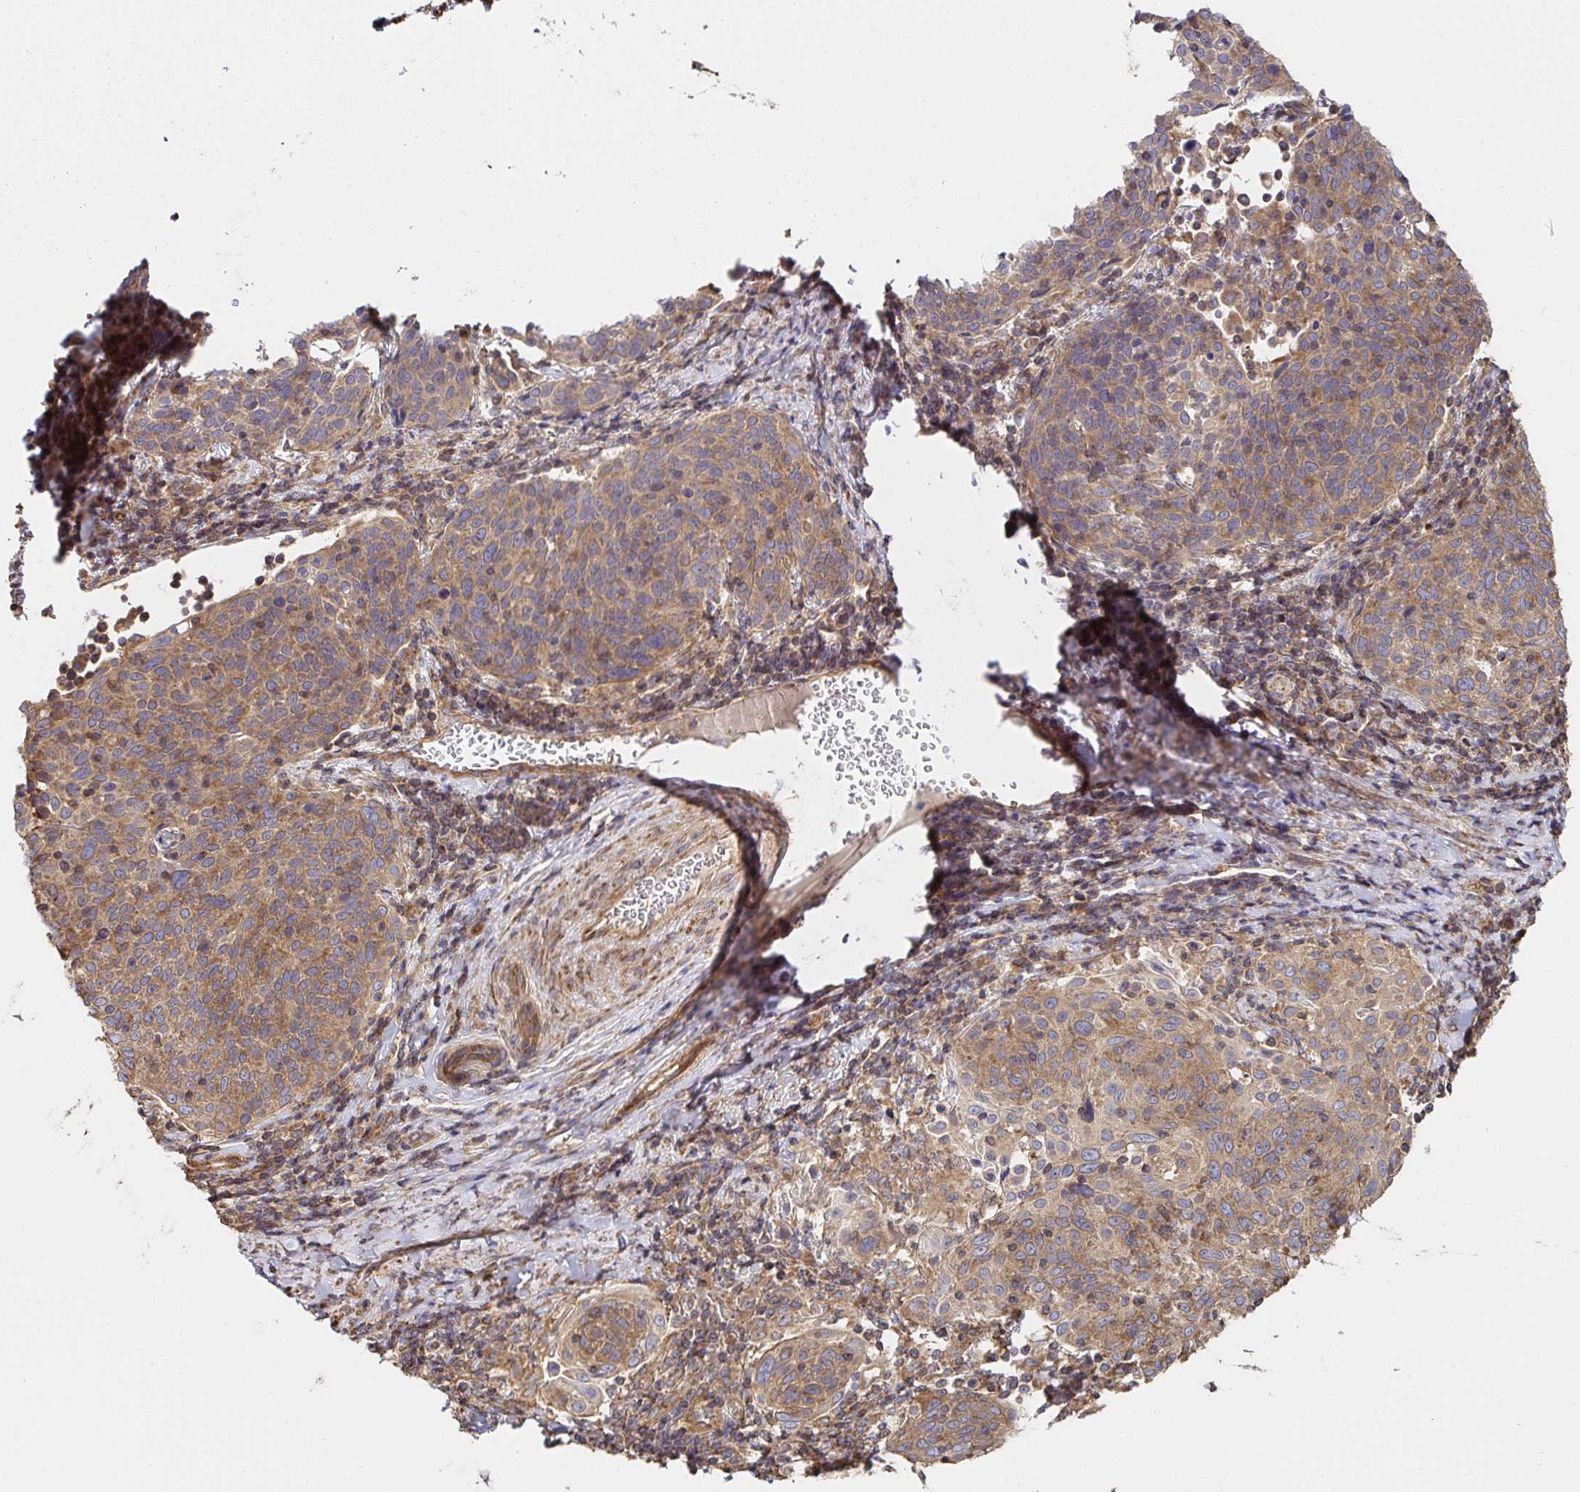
{"staining": {"intensity": "moderate", "quantity": "25%-75%", "location": "cytoplasmic/membranous"}, "tissue": "cervical cancer", "cell_type": "Tumor cells", "image_type": "cancer", "snomed": [{"axis": "morphology", "description": "Squamous cell carcinoma, NOS"}, {"axis": "topography", "description": "Cervix"}], "caption": "Protein staining of cervical cancer tissue exhibits moderate cytoplasmic/membranous positivity in approximately 25%-75% of tumor cells. (Stains: DAB in brown, nuclei in blue, Microscopy: brightfield microscopy at high magnification).", "gene": "APBB1", "patient": {"sex": "female", "age": 61}}